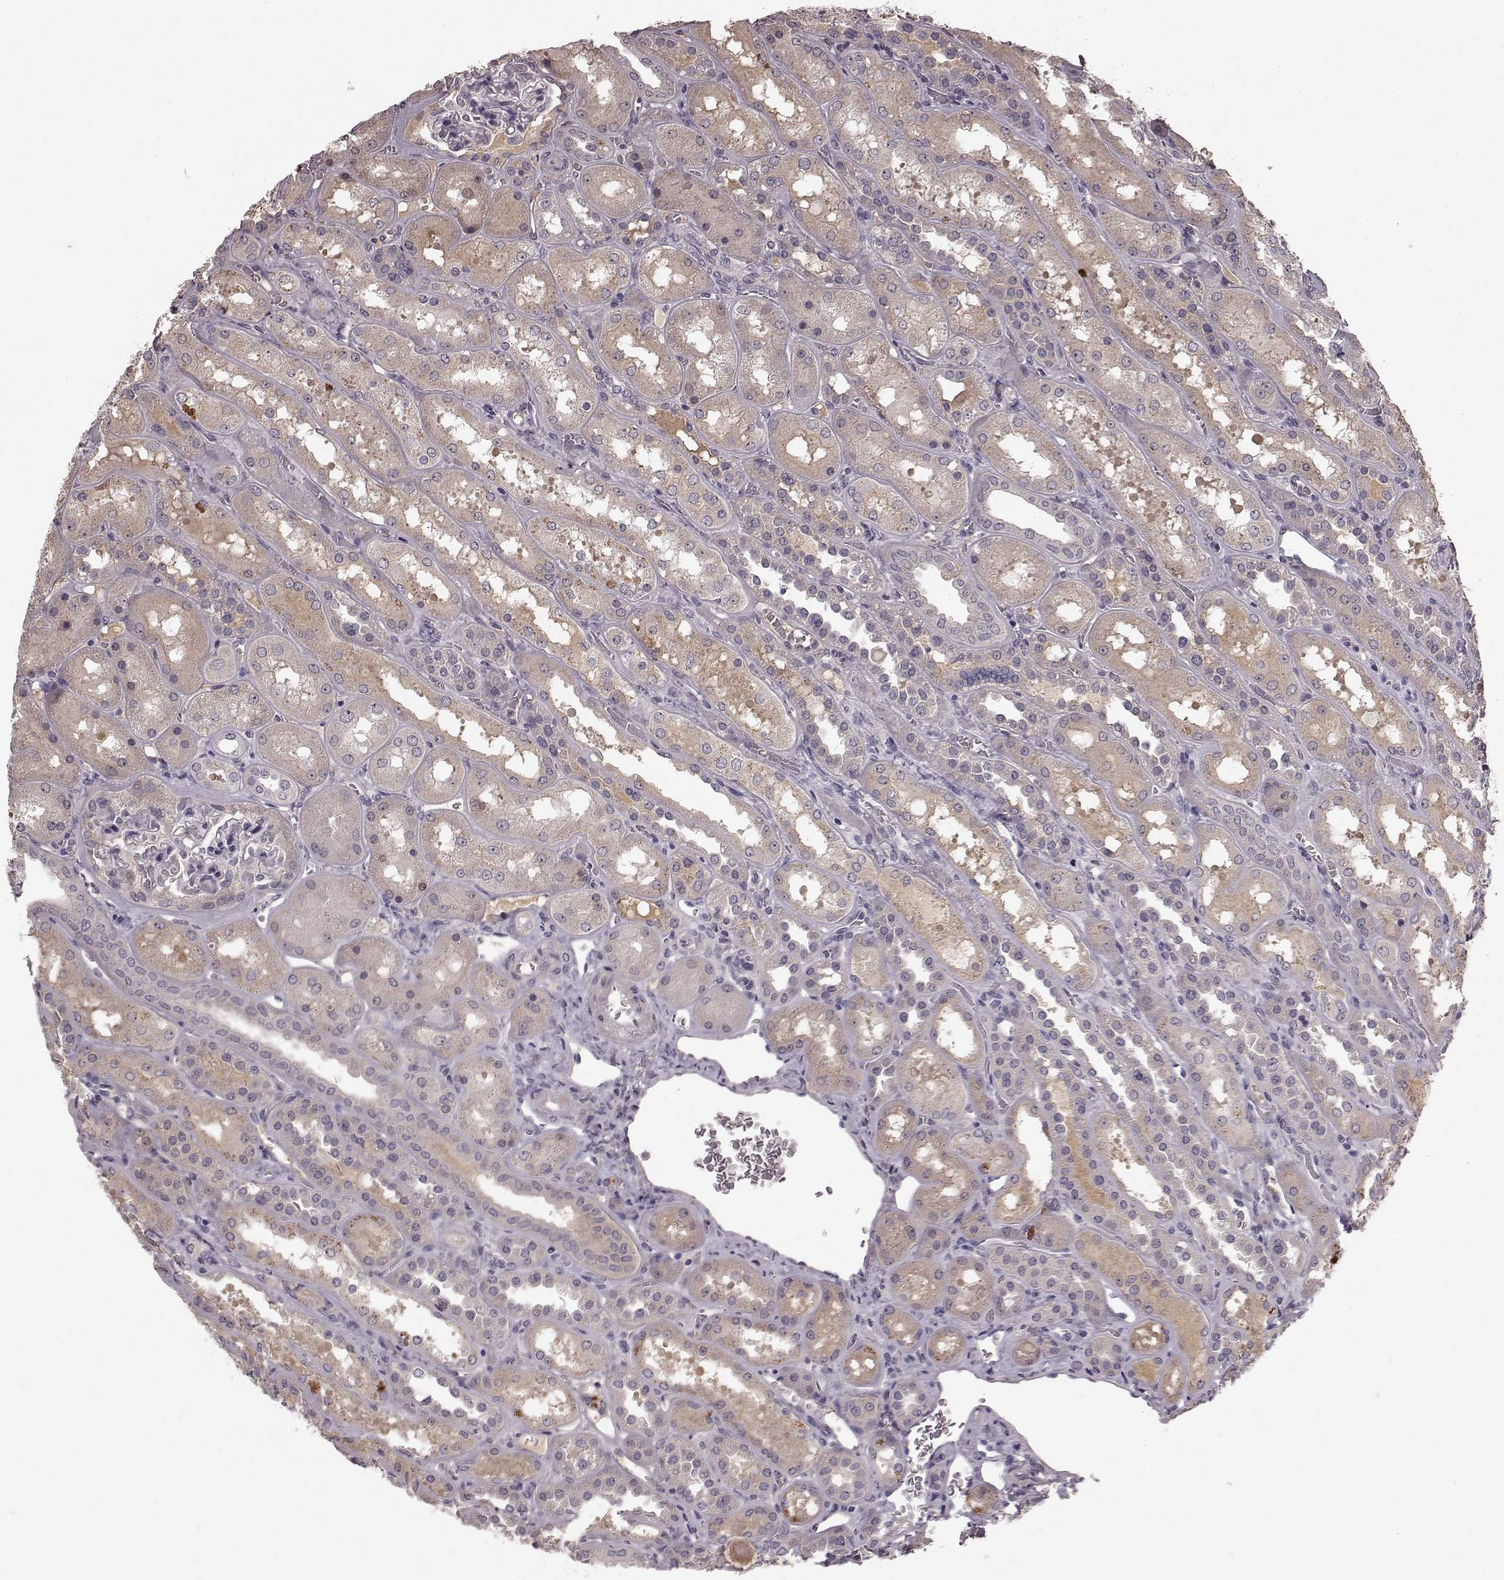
{"staining": {"intensity": "negative", "quantity": "none", "location": "none"}, "tissue": "kidney", "cell_type": "Cells in glomeruli", "image_type": "normal", "snomed": [{"axis": "morphology", "description": "Normal tissue, NOS"}, {"axis": "topography", "description": "Kidney"}], "caption": "Immunohistochemical staining of normal kidney reveals no significant staining in cells in glomeruli.", "gene": "SLC22A18", "patient": {"sex": "male", "age": 73}}